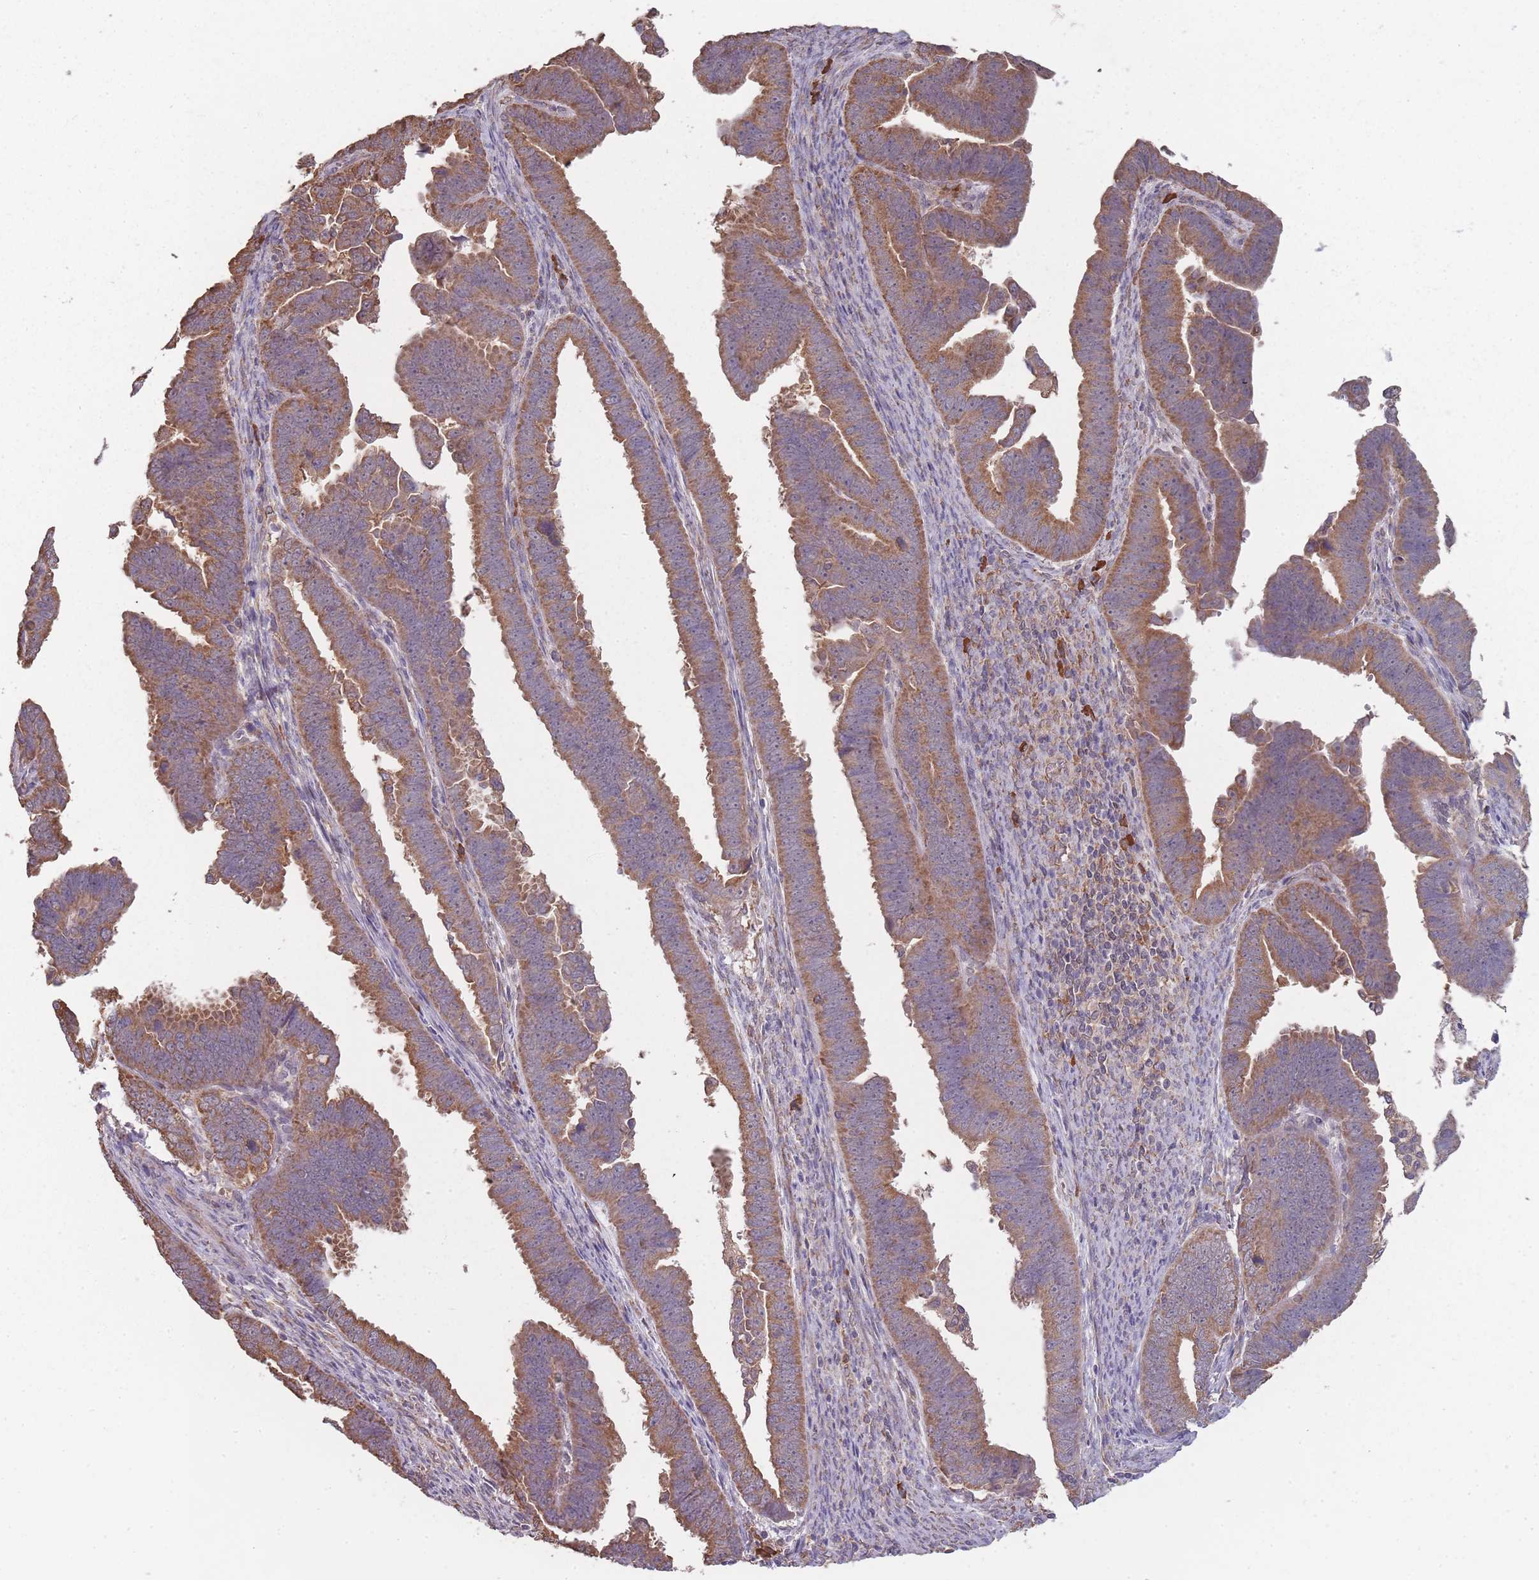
{"staining": {"intensity": "moderate", "quantity": ">75%", "location": "cytoplasmic/membranous"}, "tissue": "endometrial cancer", "cell_type": "Tumor cells", "image_type": "cancer", "snomed": [{"axis": "morphology", "description": "Adenocarcinoma, NOS"}, {"axis": "topography", "description": "Endometrium"}], "caption": "DAB immunohistochemical staining of endometrial cancer (adenocarcinoma) exhibits moderate cytoplasmic/membranous protein positivity in about >75% of tumor cells.", "gene": "SANBR", "patient": {"sex": "female", "age": 75}}